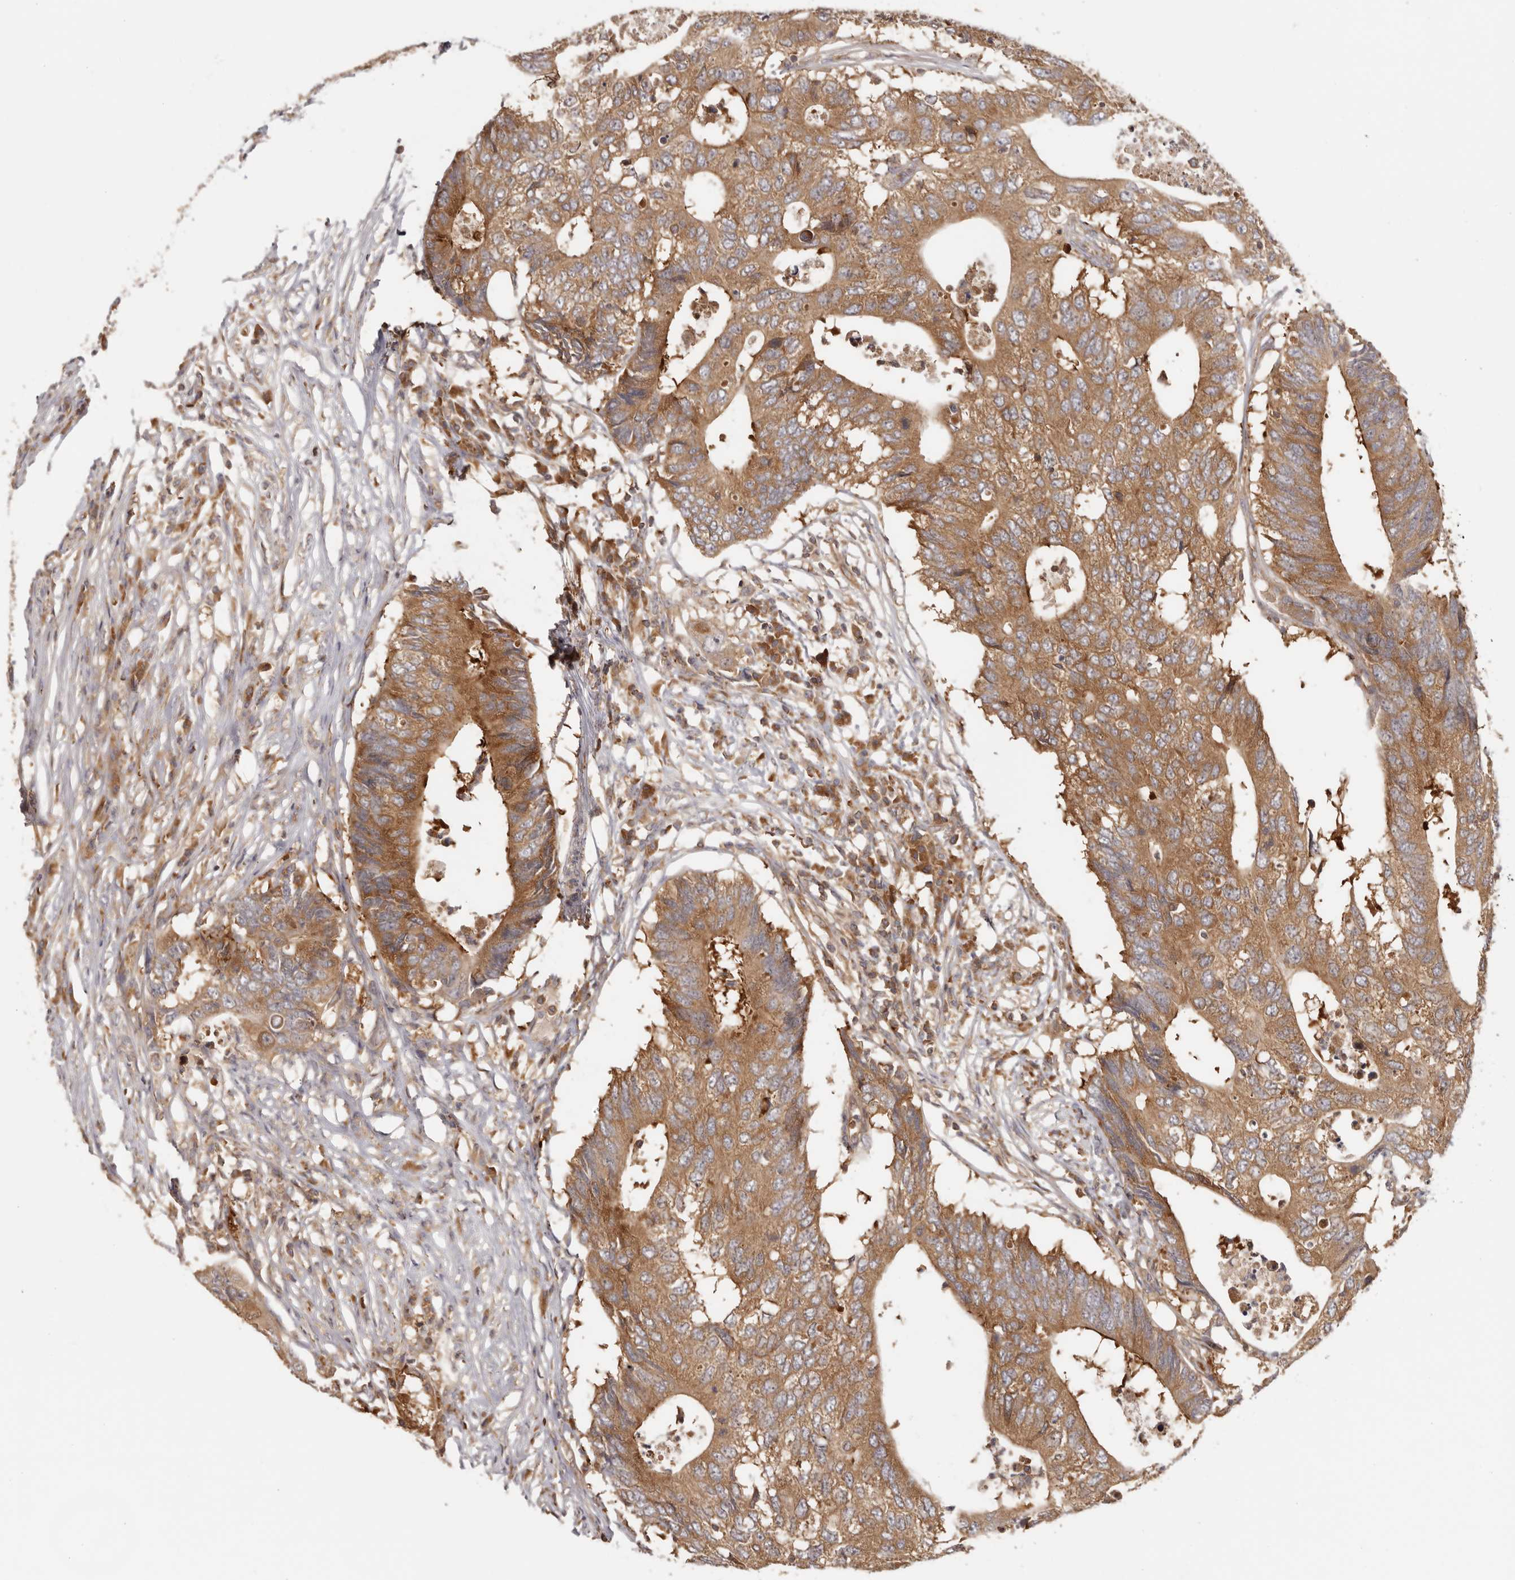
{"staining": {"intensity": "moderate", "quantity": ">75%", "location": "cytoplasmic/membranous"}, "tissue": "colorectal cancer", "cell_type": "Tumor cells", "image_type": "cancer", "snomed": [{"axis": "morphology", "description": "Adenocarcinoma, NOS"}, {"axis": "topography", "description": "Colon"}], "caption": "A medium amount of moderate cytoplasmic/membranous expression is identified in approximately >75% of tumor cells in colorectal cancer tissue.", "gene": "EEF1E1", "patient": {"sex": "male", "age": 71}}